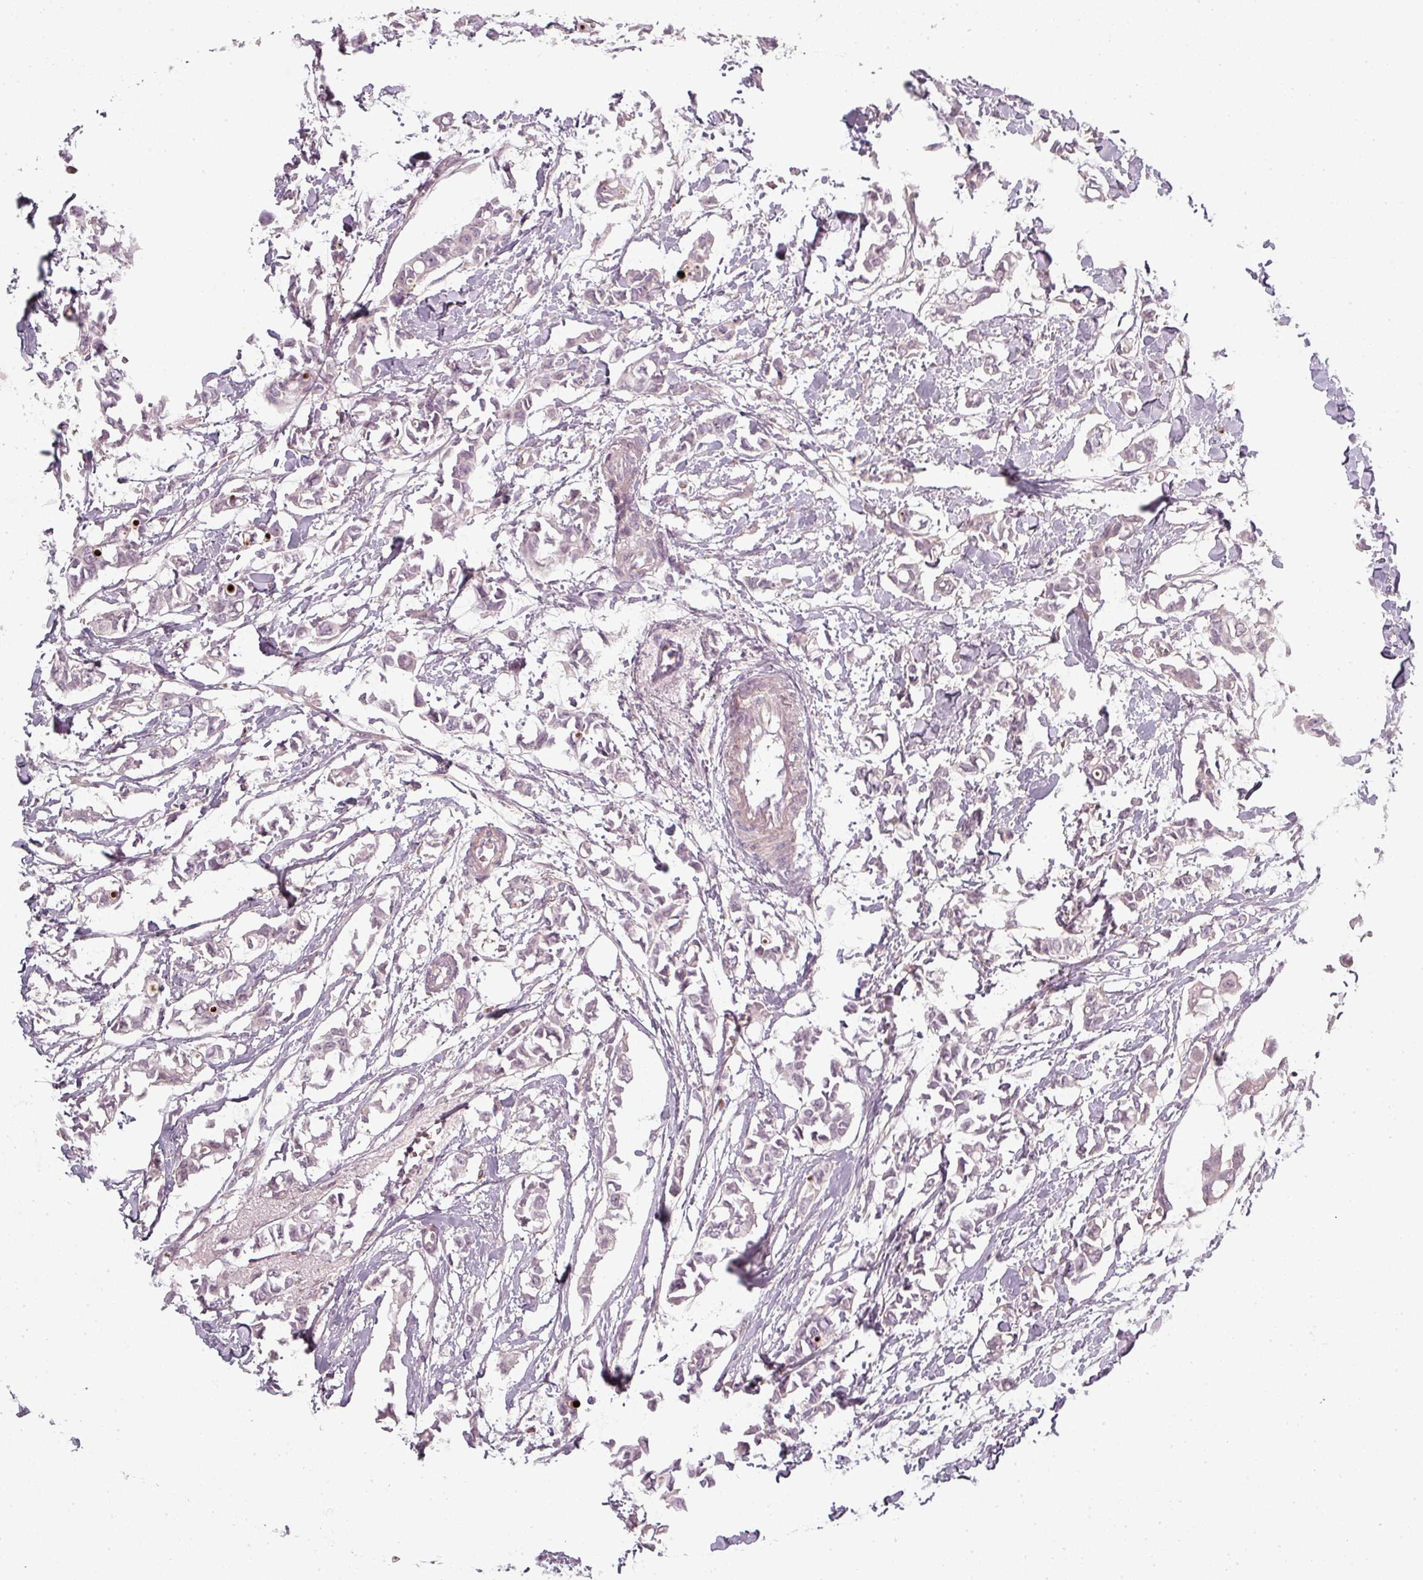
{"staining": {"intensity": "negative", "quantity": "none", "location": "none"}, "tissue": "breast cancer", "cell_type": "Tumor cells", "image_type": "cancer", "snomed": [{"axis": "morphology", "description": "Duct carcinoma"}, {"axis": "topography", "description": "Breast"}], "caption": "The immunohistochemistry (IHC) micrograph has no significant expression in tumor cells of infiltrating ductal carcinoma (breast) tissue. (Immunohistochemistry (ihc), brightfield microscopy, high magnification).", "gene": "SLC16A9", "patient": {"sex": "female", "age": 41}}